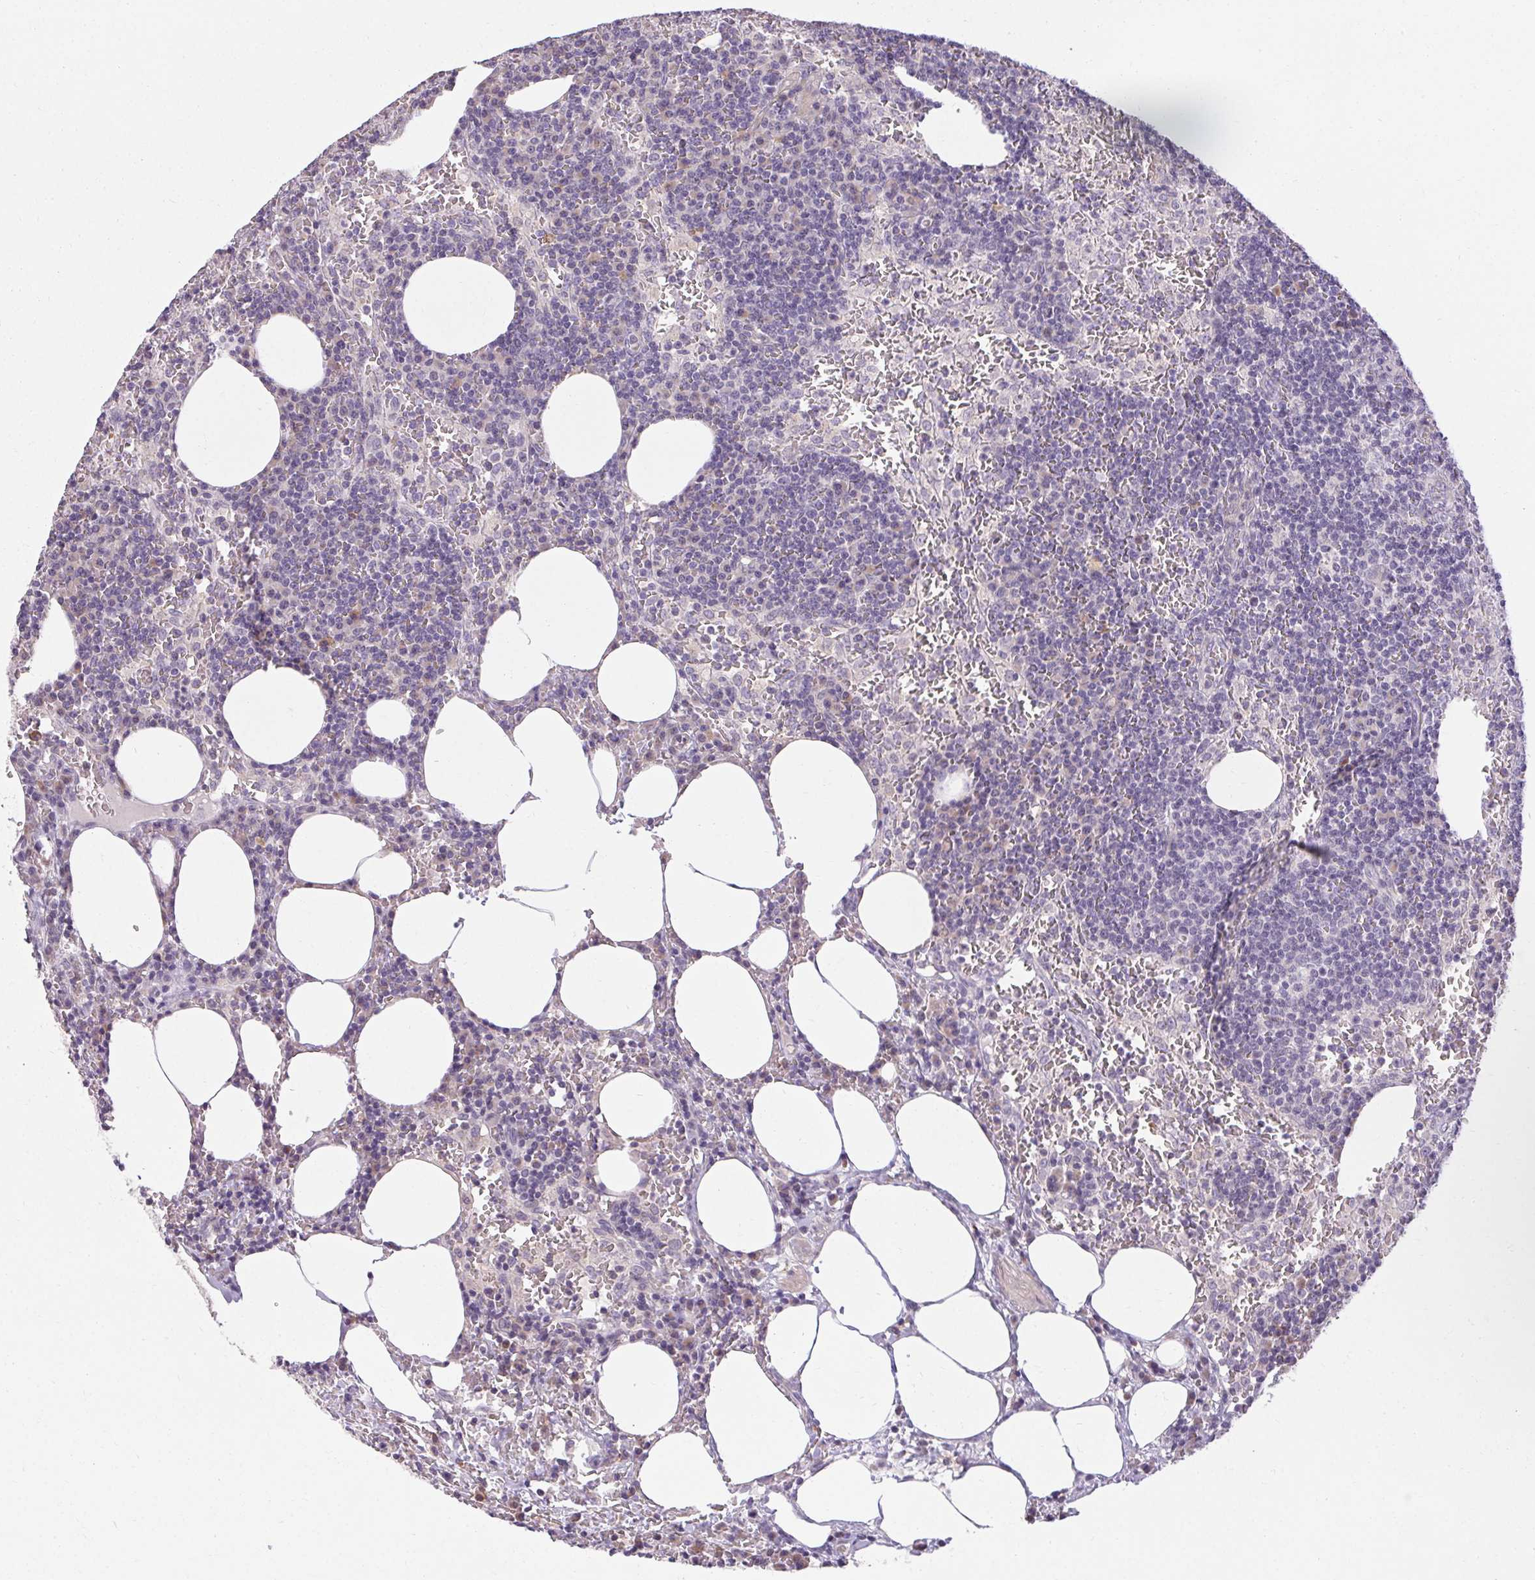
{"staining": {"intensity": "negative", "quantity": "none", "location": "none"}, "tissue": "lymph node", "cell_type": "Germinal center cells", "image_type": "normal", "snomed": [{"axis": "morphology", "description": "Normal tissue, NOS"}, {"axis": "topography", "description": "Lymph node"}], "caption": "Immunohistochemical staining of benign lymph node exhibits no significant positivity in germinal center cells. (DAB (3,3'-diaminobenzidine) IHC with hematoxylin counter stain).", "gene": "TMEM52B", "patient": {"sex": "male", "age": 67}}